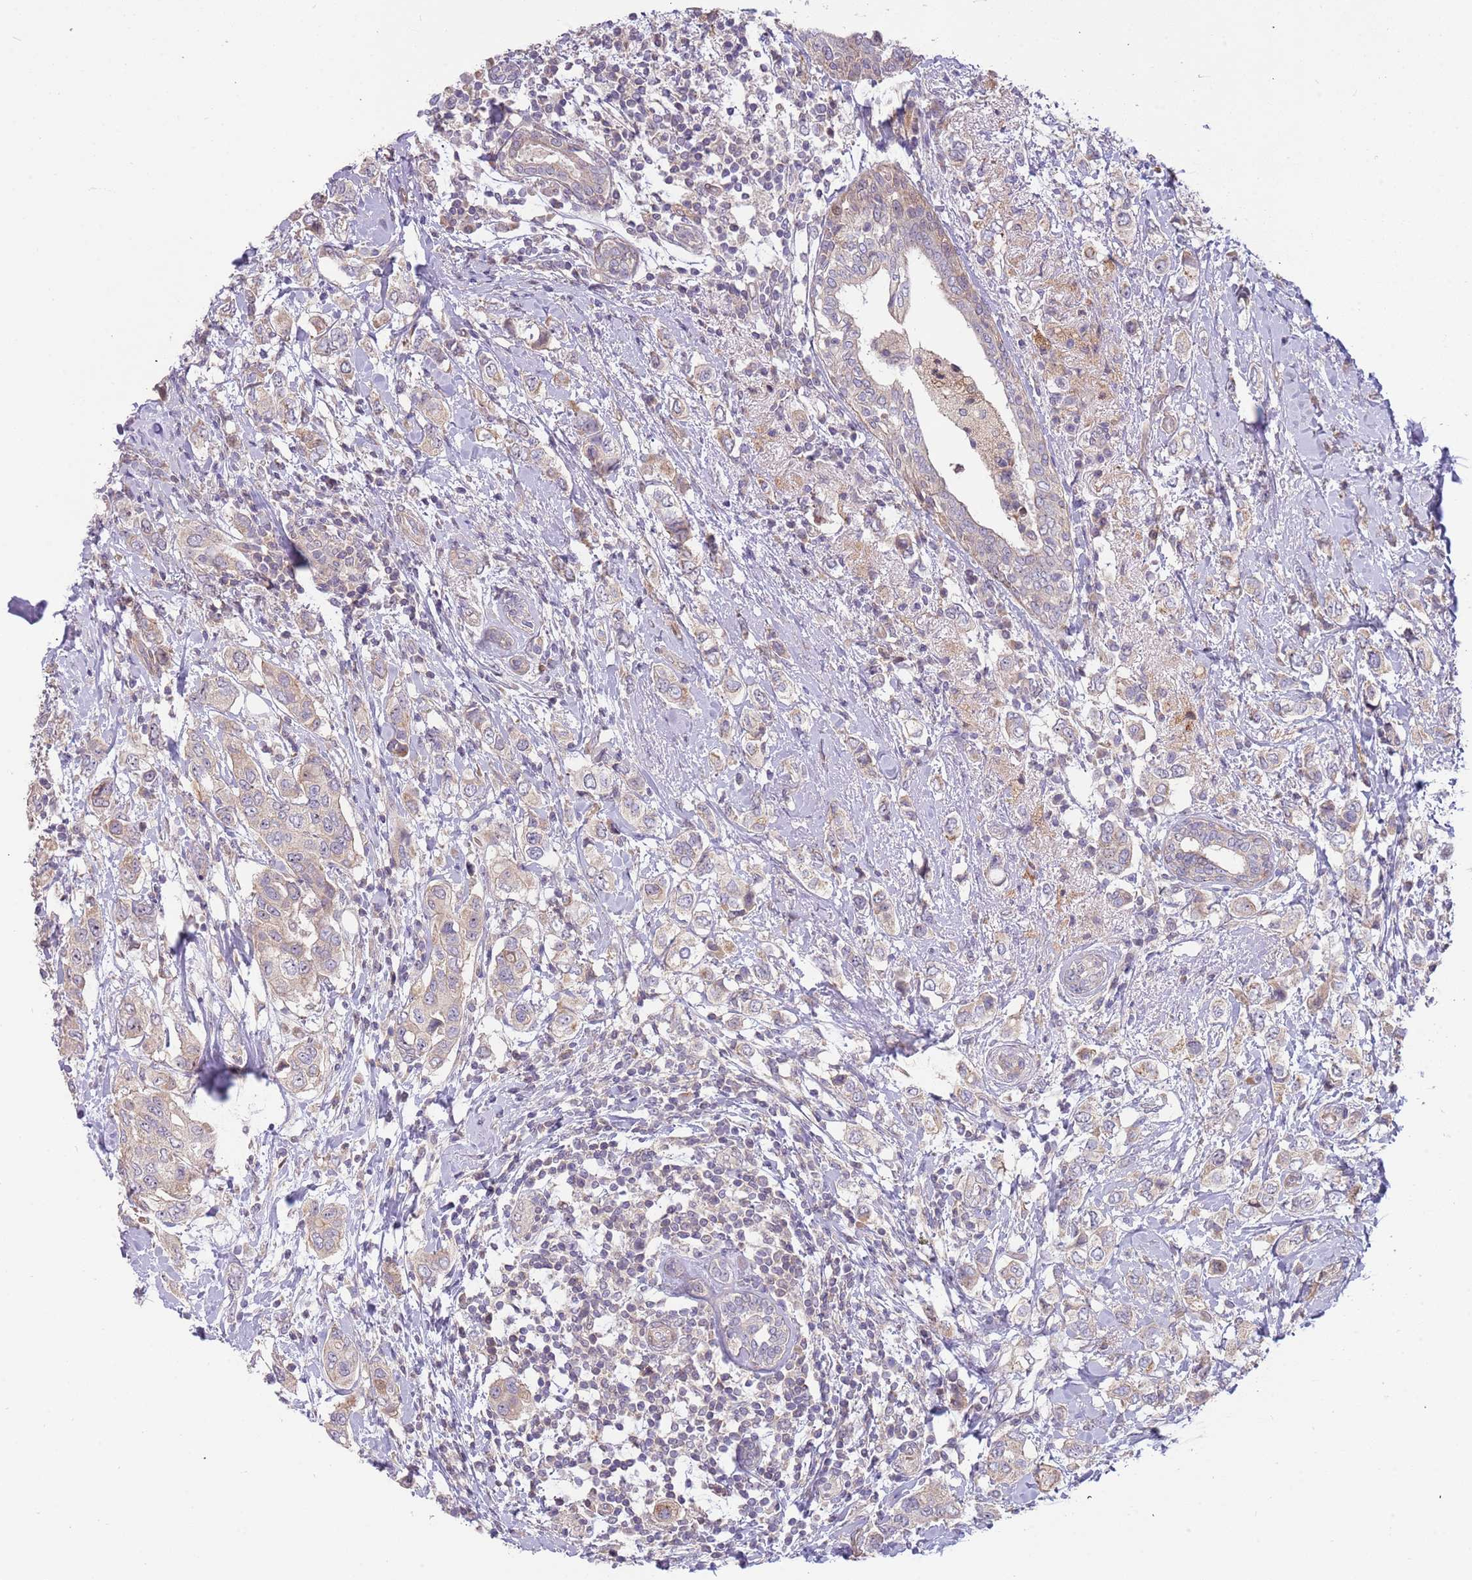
{"staining": {"intensity": "weak", "quantity": "25%-75%", "location": "cytoplasmic/membranous"}, "tissue": "breast cancer", "cell_type": "Tumor cells", "image_type": "cancer", "snomed": [{"axis": "morphology", "description": "Lobular carcinoma"}, {"axis": "topography", "description": "Breast"}], "caption": "Breast cancer stained with a protein marker exhibits weak staining in tumor cells.", "gene": "TRAPPC6B", "patient": {"sex": "female", "age": 51}}